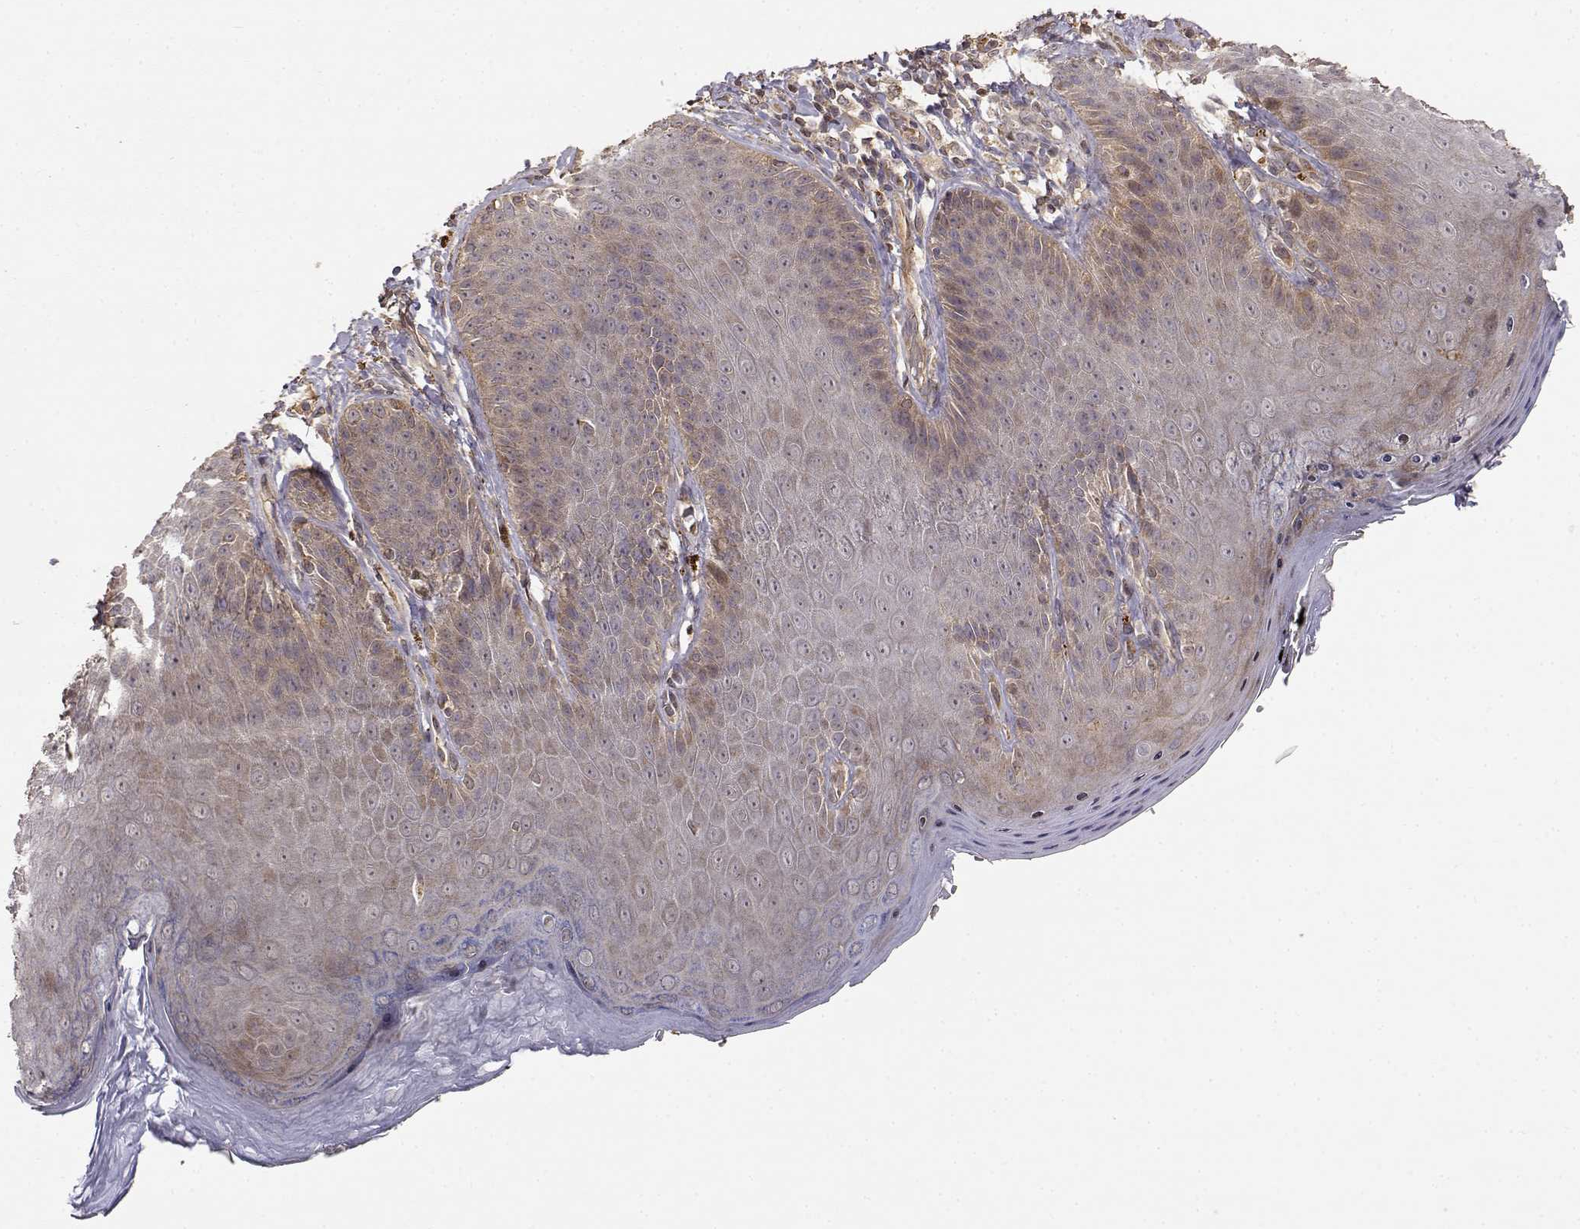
{"staining": {"intensity": "weak", "quantity": "25%-75%", "location": "cytoplasmic/membranous"}, "tissue": "skin", "cell_type": "Epidermal cells", "image_type": "normal", "snomed": [{"axis": "morphology", "description": "Normal tissue, NOS"}, {"axis": "topography", "description": "Anal"}], "caption": "Protein positivity by IHC displays weak cytoplasmic/membranous staining in approximately 25%-75% of epidermal cells in unremarkable skin.", "gene": "PICK1", "patient": {"sex": "male", "age": 53}}